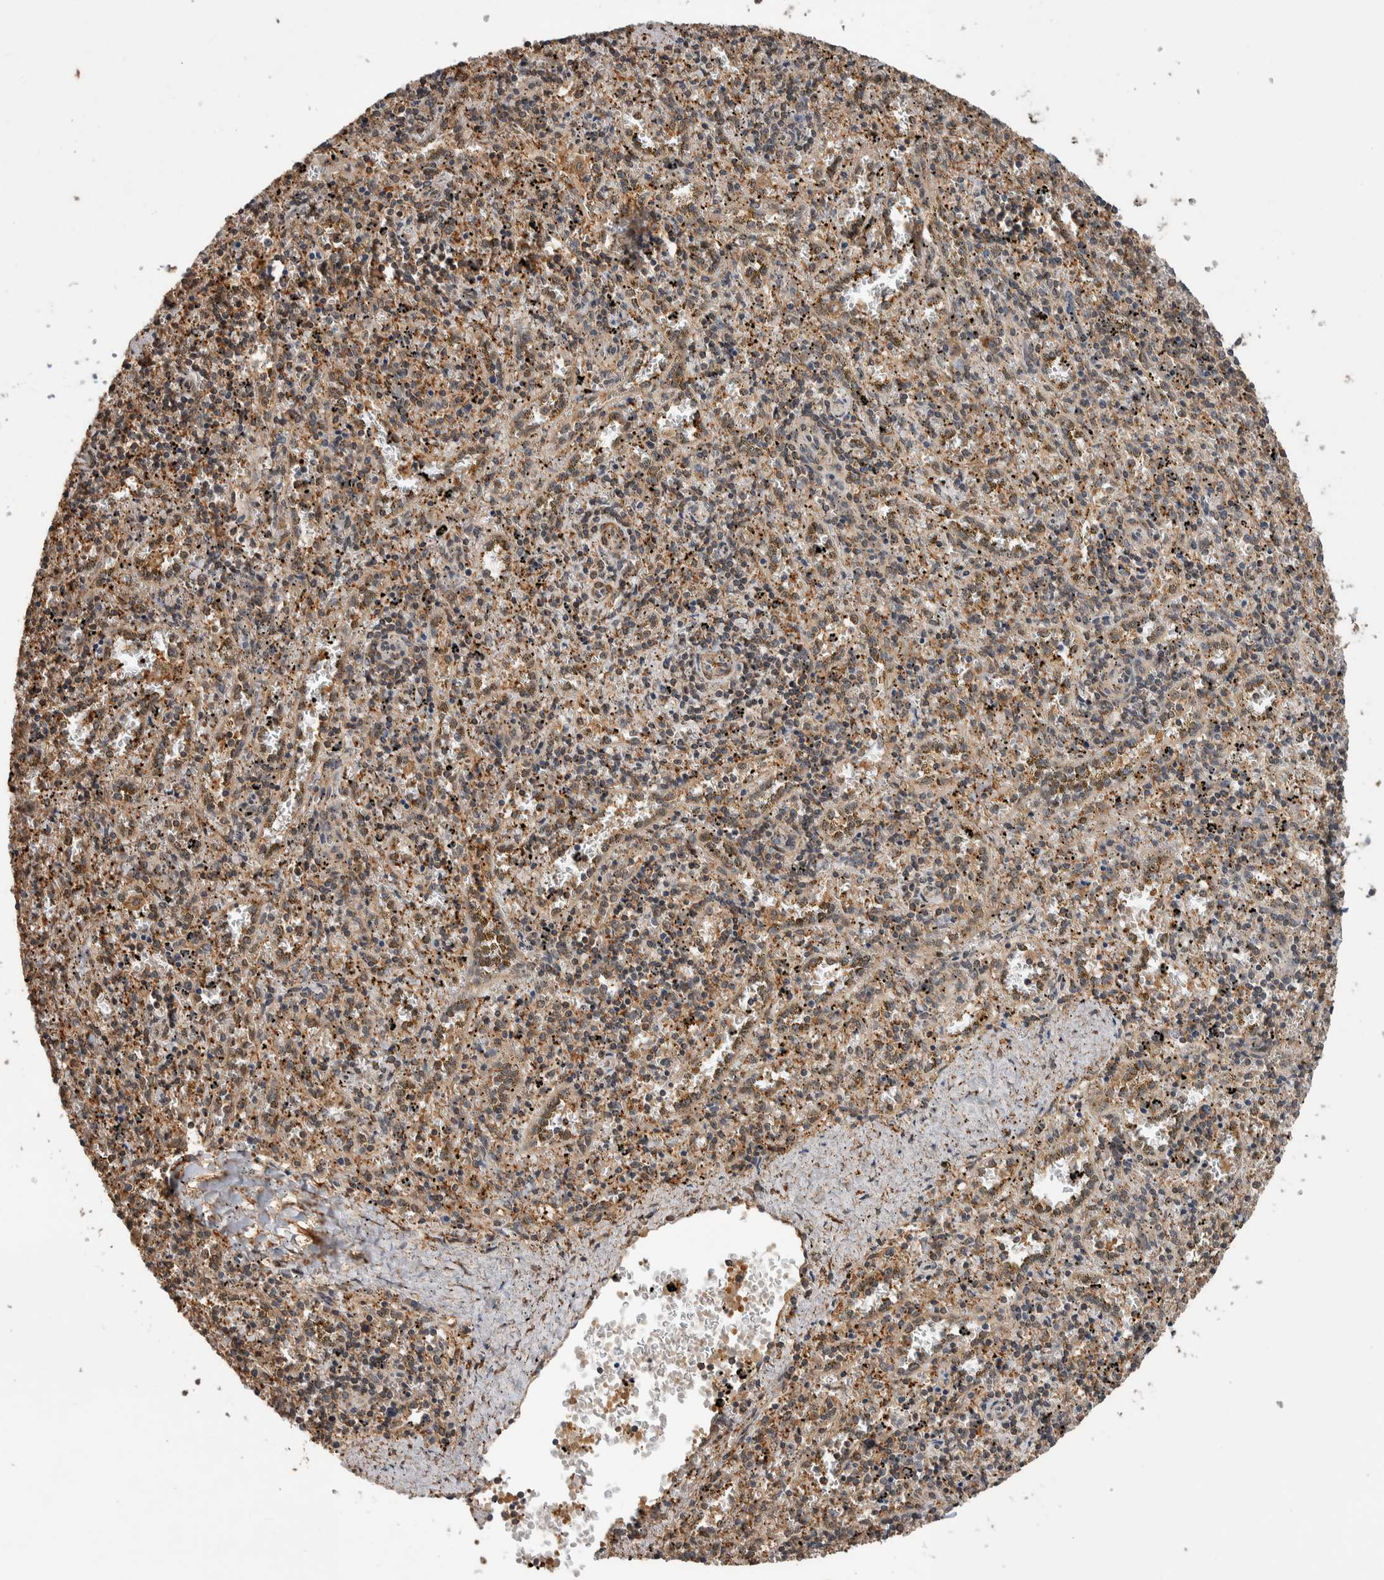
{"staining": {"intensity": "moderate", "quantity": "<25%", "location": "cytoplasmic/membranous"}, "tissue": "spleen", "cell_type": "Cells in red pulp", "image_type": "normal", "snomed": [{"axis": "morphology", "description": "Normal tissue, NOS"}, {"axis": "topography", "description": "Spleen"}], "caption": "This photomicrograph shows unremarkable spleen stained with IHC to label a protein in brown. The cytoplasmic/membranous of cells in red pulp show moderate positivity for the protein. Nuclei are counter-stained blue.", "gene": "DVL2", "patient": {"sex": "male", "age": 11}}